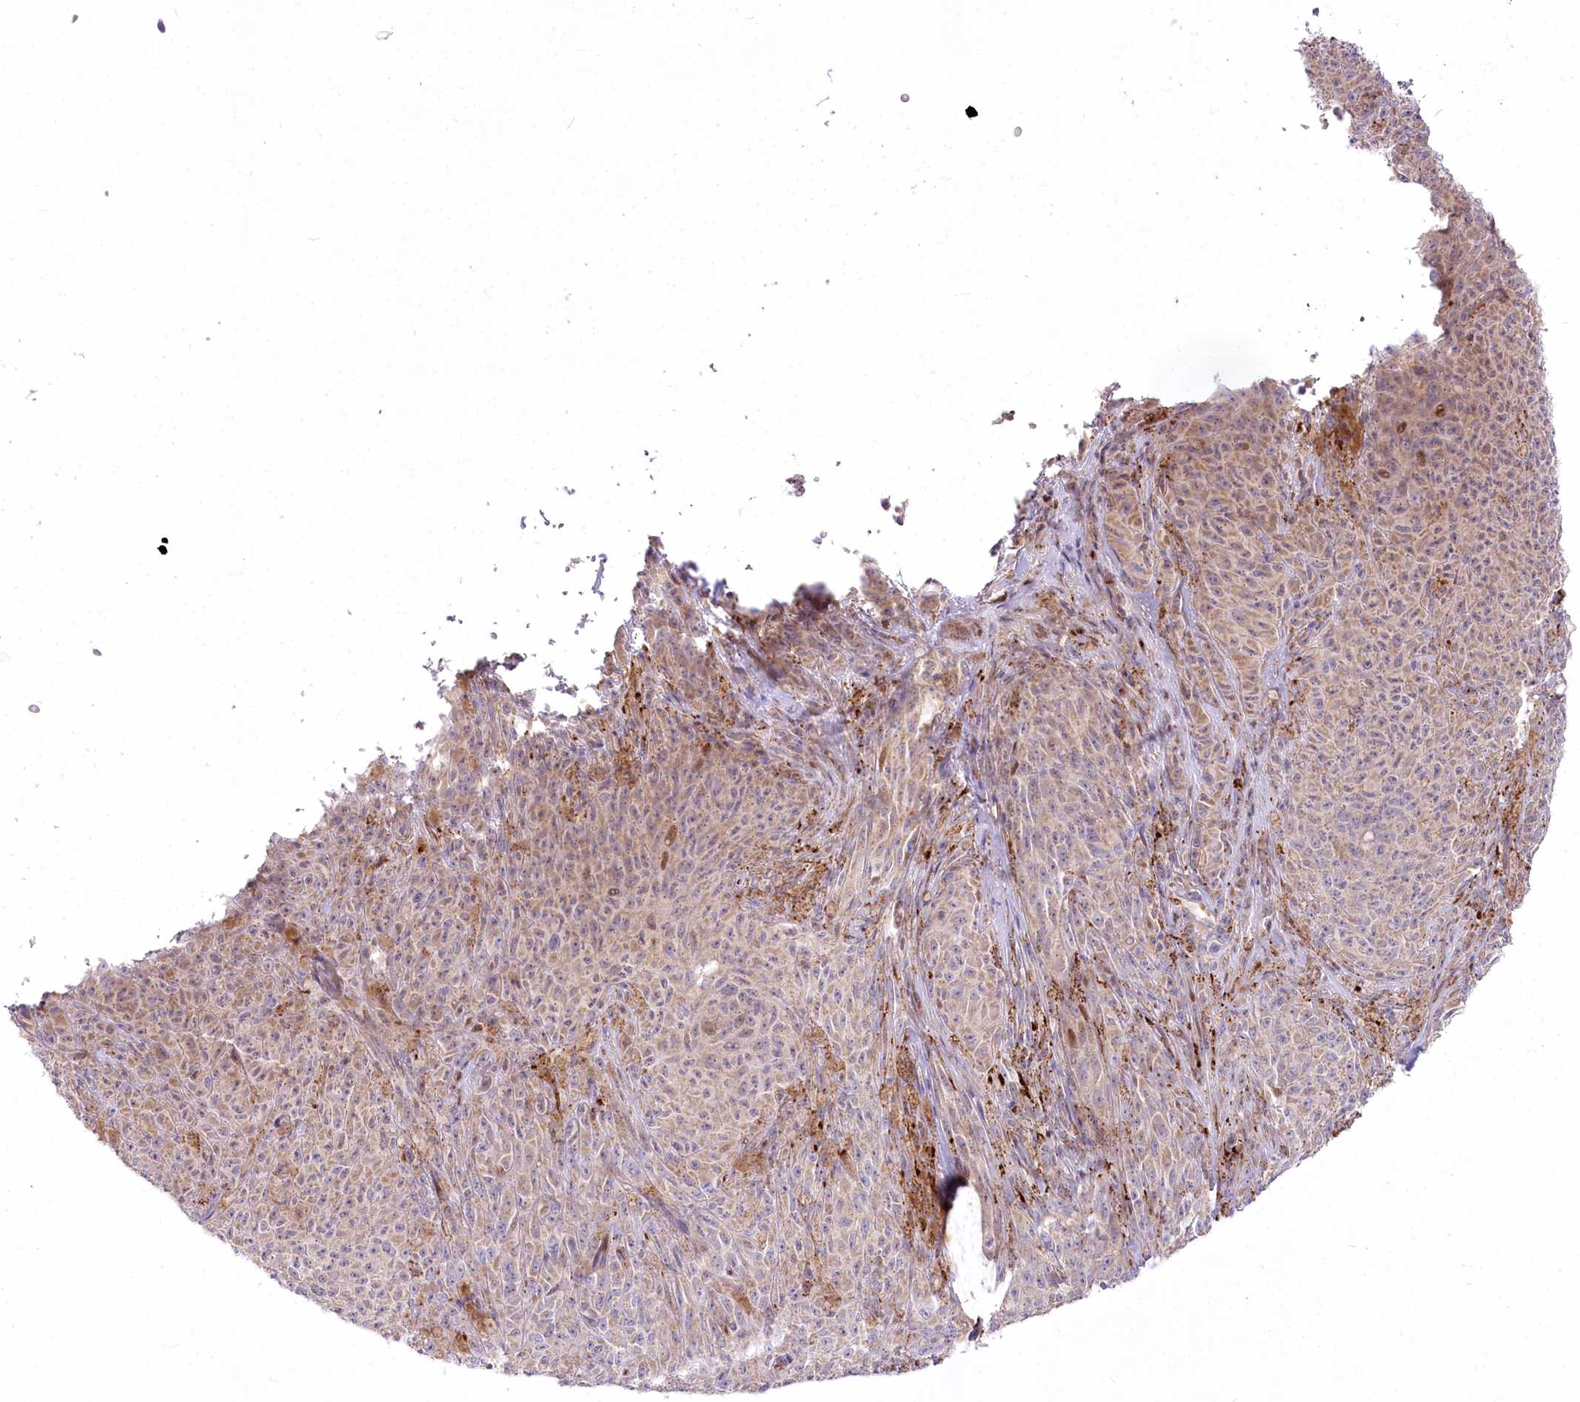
{"staining": {"intensity": "weak", "quantity": "25%-75%", "location": "cytoplasmic/membranous"}, "tissue": "melanoma", "cell_type": "Tumor cells", "image_type": "cancer", "snomed": [{"axis": "morphology", "description": "Malignant melanoma, NOS"}, {"axis": "topography", "description": "Skin"}], "caption": "Protein staining exhibits weak cytoplasmic/membranous staining in approximately 25%-75% of tumor cells in melanoma.", "gene": "CEP164", "patient": {"sex": "female", "age": 82}}